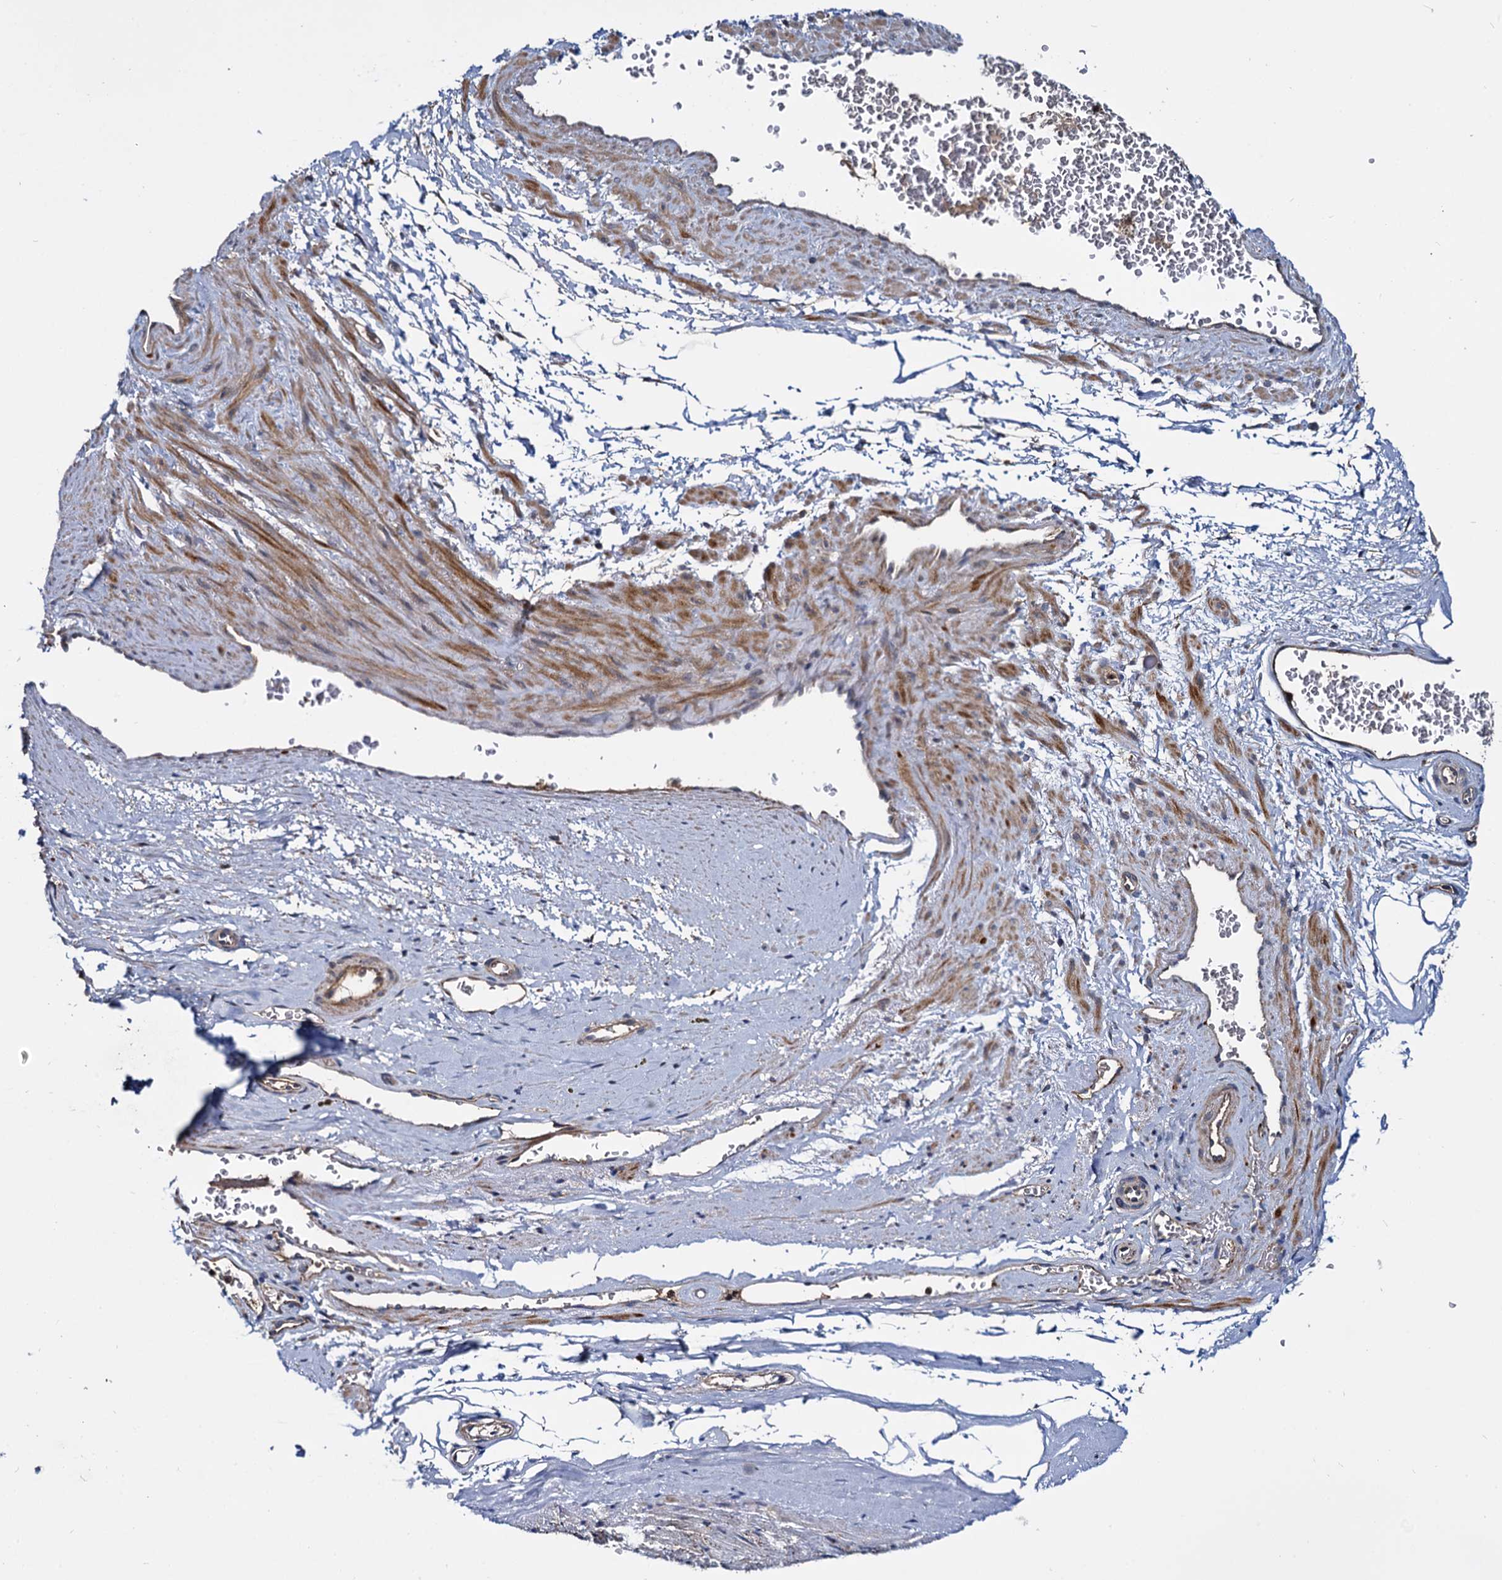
{"staining": {"intensity": "negative", "quantity": "none", "location": "none"}, "tissue": "adipose tissue", "cell_type": "Adipocytes", "image_type": "normal", "snomed": [{"axis": "morphology", "description": "Normal tissue, NOS"}, {"axis": "morphology", "description": "Adenocarcinoma, Low grade"}, {"axis": "topography", "description": "Prostate"}, {"axis": "topography", "description": "Peripheral nerve tissue"}], "caption": "Adipose tissue stained for a protein using immunohistochemistry displays no positivity adipocytes.", "gene": "CEP192", "patient": {"sex": "male", "age": 63}}